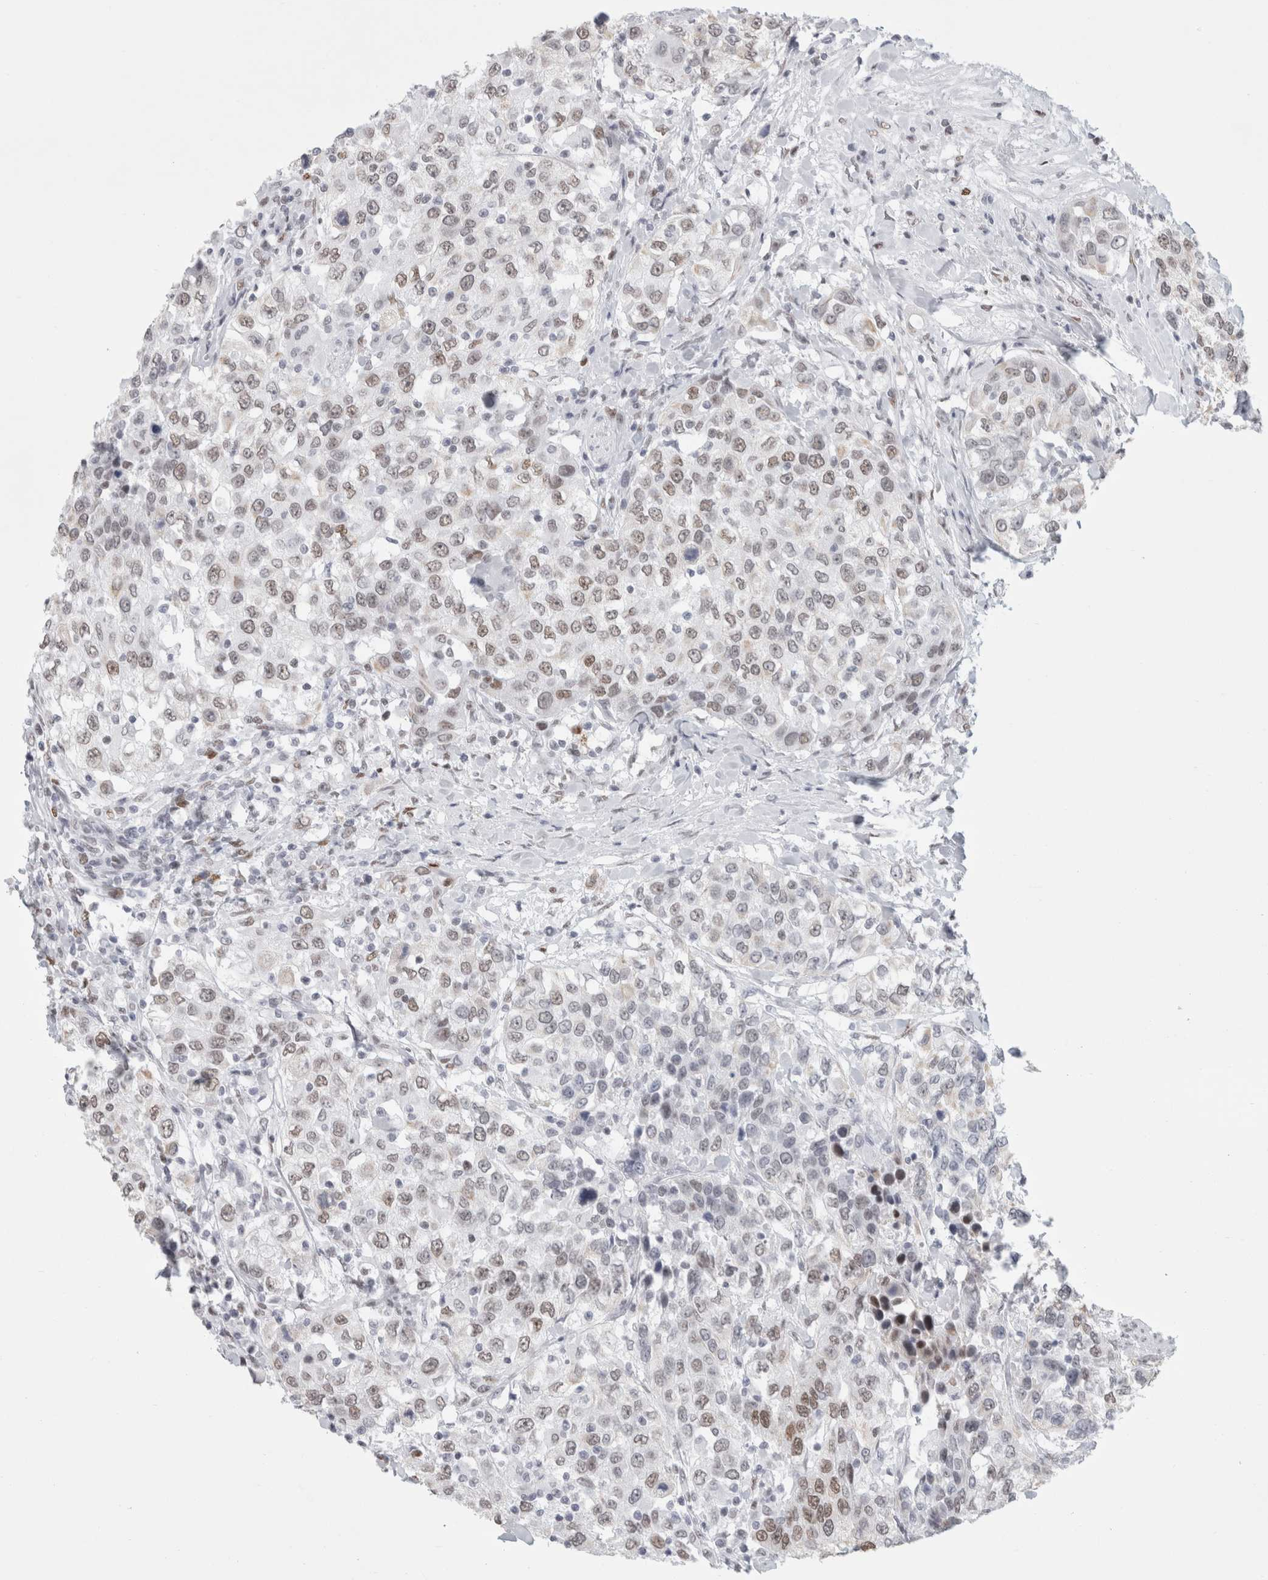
{"staining": {"intensity": "weak", "quantity": "25%-75%", "location": "nuclear"}, "tissue": "urothelial cancer", "cell_type": "Tumor cells", "image_type": "cancer", "snomed": [{"axis": "morphology", "description": "Urothelial carcinoma, High grade"}, {"axis": "topography", "description": "Urinary bladder"}], "caption": "Urothelial cancer tissue demonstrates weak nuclear positivity in approximately 25%-75% of tumor cells, visualized by immunohistochemistry. (DAB IHC with brightfield microscopy, high magnification).", "gene": "SMARCC1", "patient": {"sex": "female", "age": 80}}